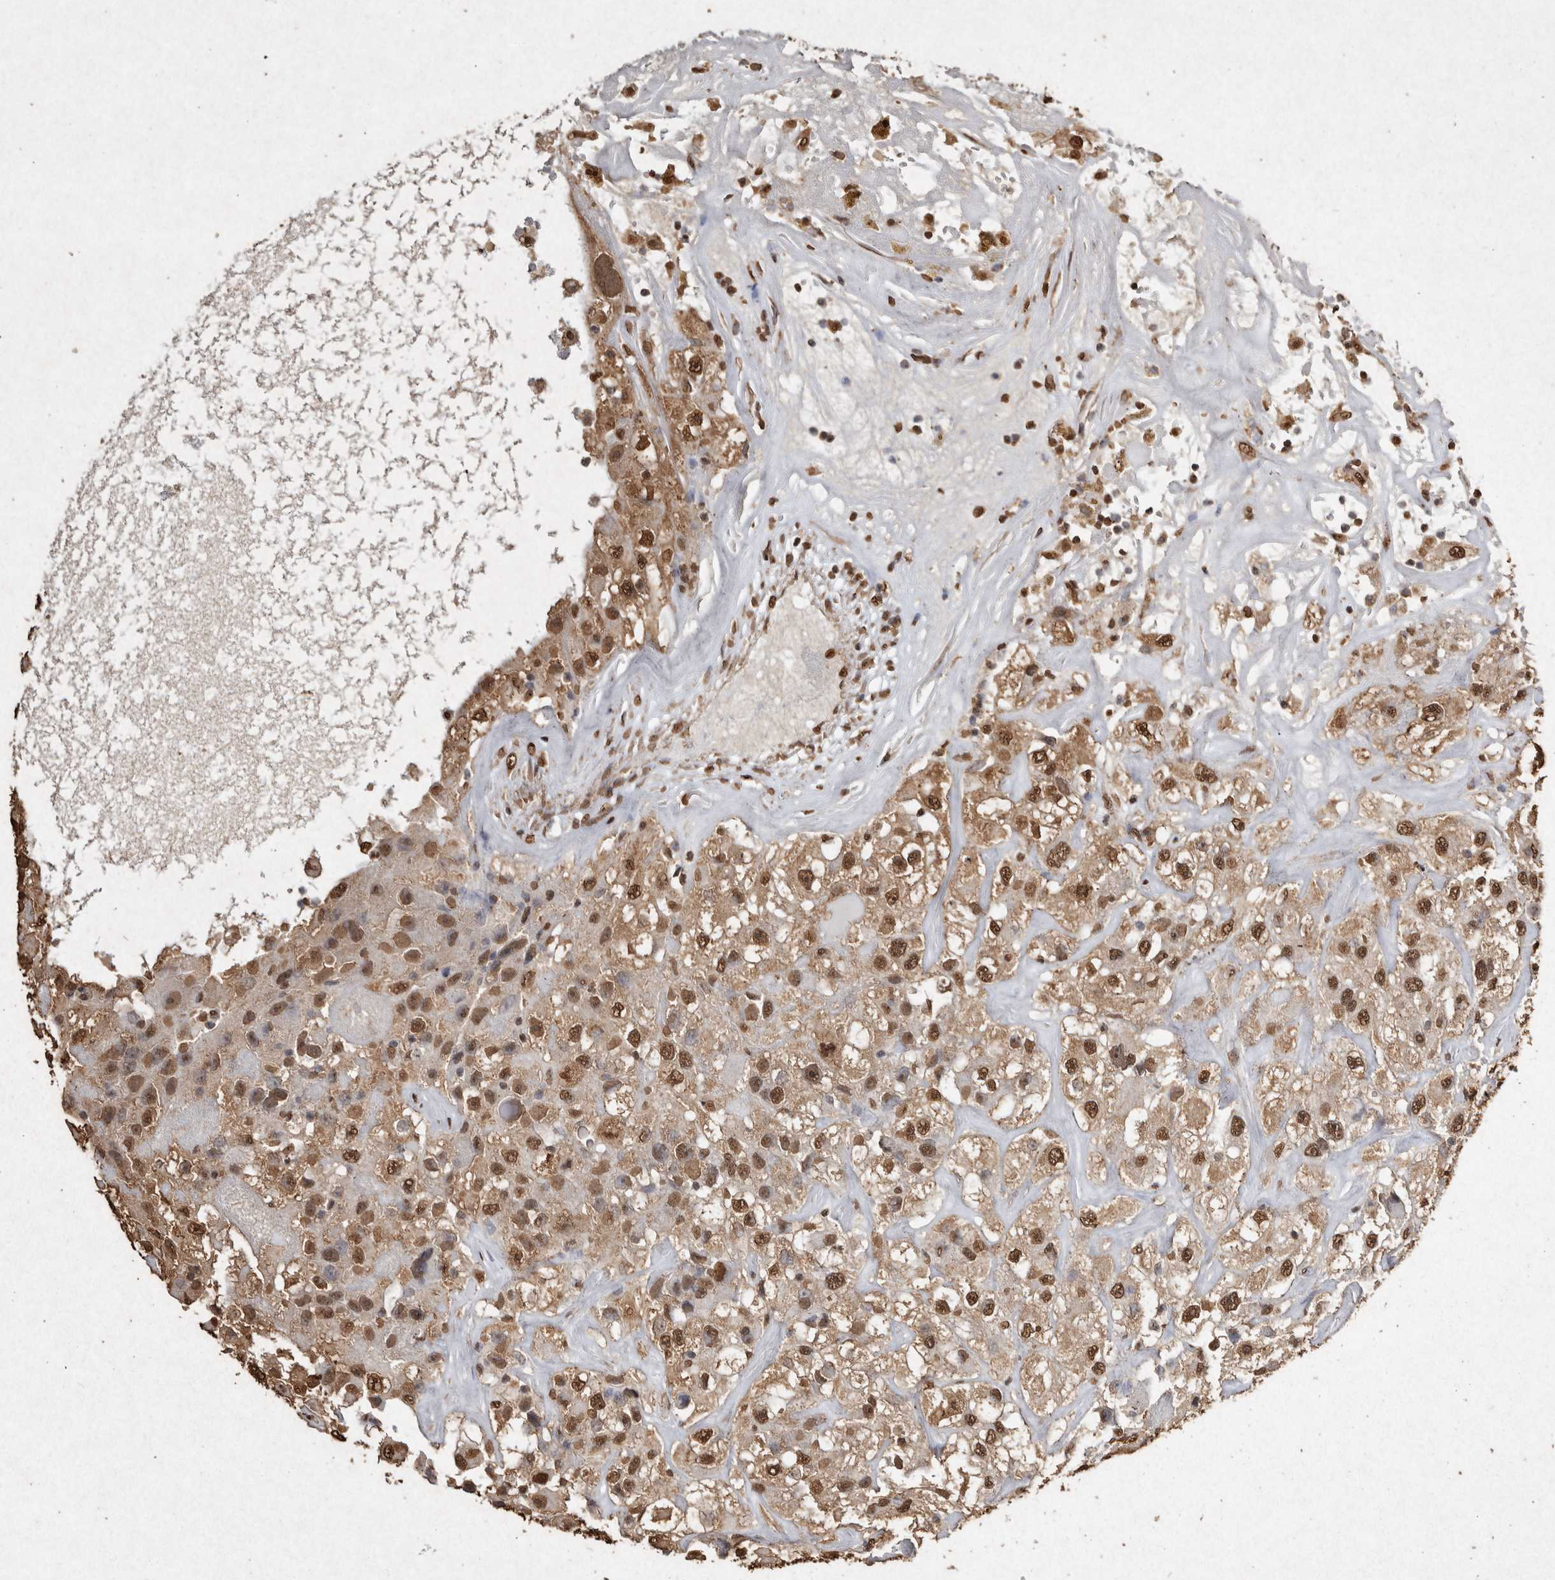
{"staining": {"intensity": "strong", "quantity": ">75%", "location": "cytoplasmic/membranous,nuclear"}, "tissue": "renal cancer", "cell_type": "Tumor cells", "image_type": "cancer", "snomed": [{"axis": "morphology", "description": "Adenocarcinoma, NOS"}, {"axis": "topography", "description": "Kidney"}], "caption": "The immunohistochemical stain highlights strong cytoplasmic/membranous and nuclear positivity in tumor cells of adenocarcinoma (renal) tissue.", "gene": "FSTL3", "patient": {"sex": "female", "age": 52}}